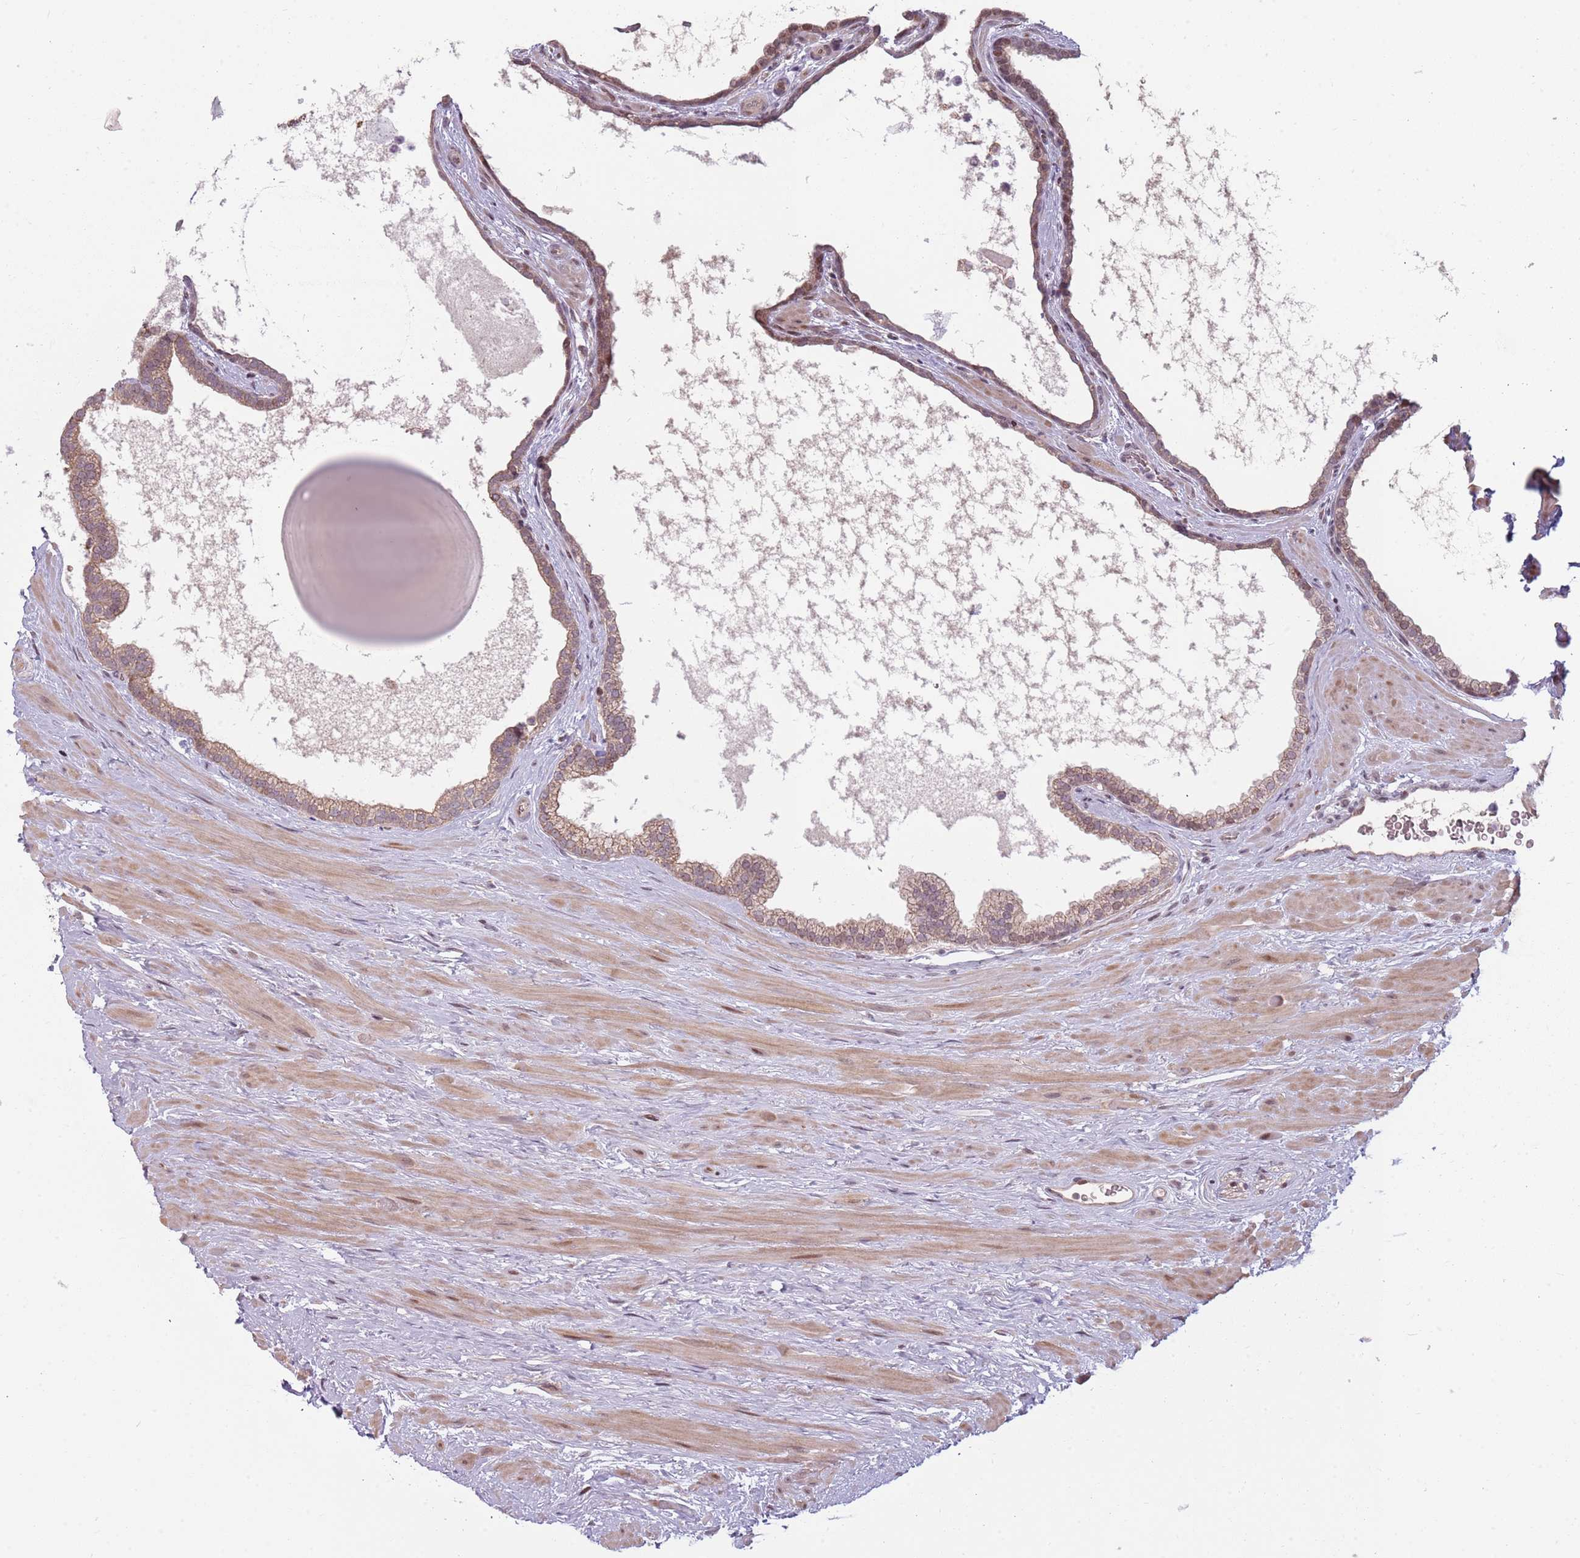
{"staining": {"intensity": "moderate", "quantity": ">75%", "location": "cytoplasmic/membranous,nuclear"}, "tissue": "prostate", "cell_type": "Glandular cells", "image_type": "normal", "snomed": [{"axis": "morphology", "description": "Normal tissue, NOS"}, {"axis": "topography", "description": "Prostate"}], "caption": "High-power microscopy captured an immunohistochemistry (IHC) photomicrograph of benign prostate, revealing moderate cytoplasmic/membranous,nuclear staining in approximately >75% of glandular cells. The staining was performed using DAB, with brown indicating positive protein expression. Nuclei are stained blue with hematoxylin.", "gene": "ADGRG1", "patient": {"sex": "male", "age": 48}}